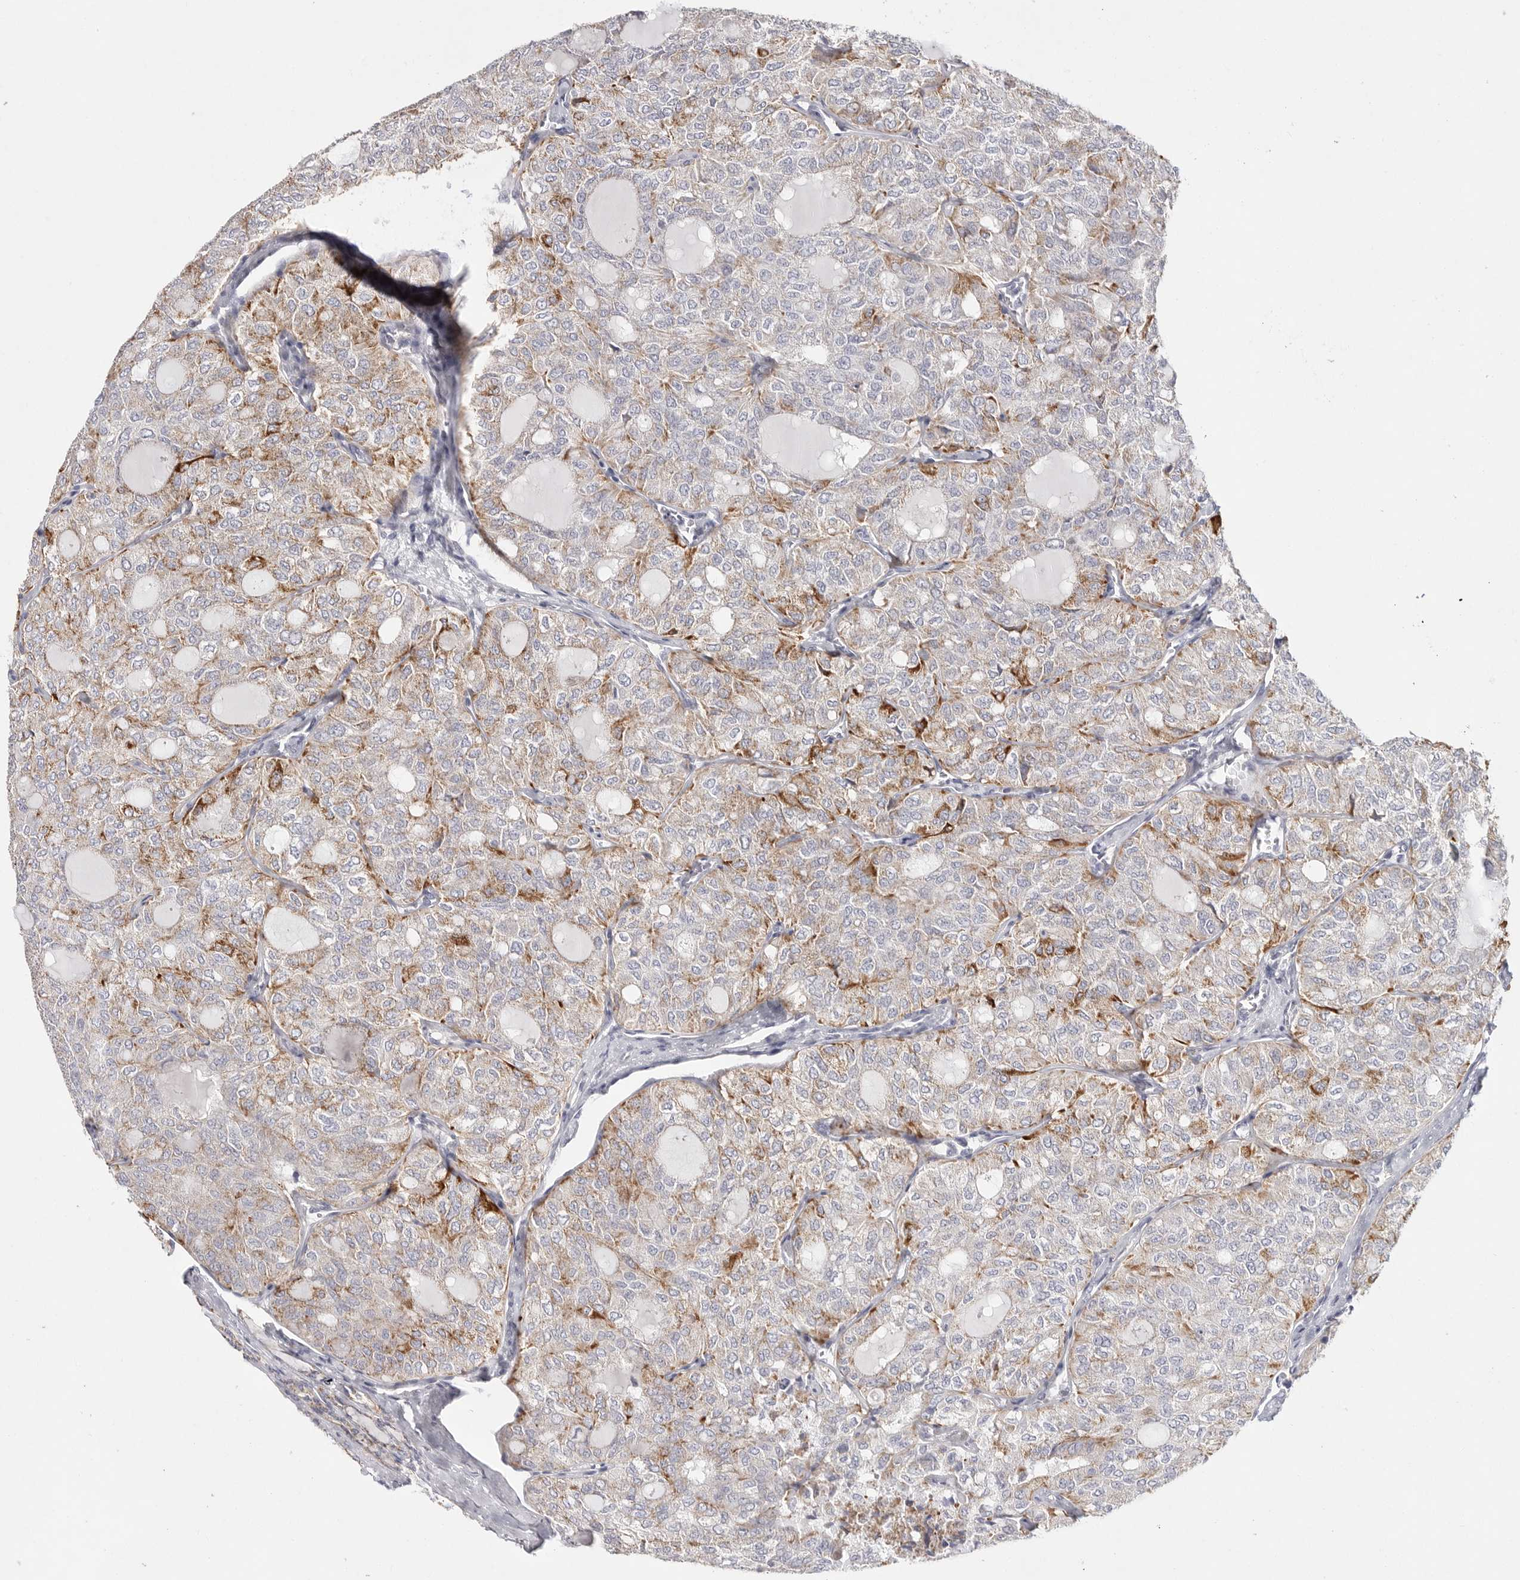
{"staining": {"intensity": "moderate", "quantity": "25%-75%", "location": "cytoplasmic/membranous"}, "tissue": "thyroid cancer", "cell_type": "Tumor cells", "image_type": "cancer", "snomed": [{"axis": "morphology", "description": "Follicular adenoma carcinoma, NOS"}, {"axis": "topography", "description": "Thyroid gland"}], "caption": "DAB (3,3'-diaminobenzidine) immunohistochemical staining of human thyroid cancer displays moderate cytoplasmic/membranous protein expression in about 25%-75% of tumor cells. (IHC, brightfield microscopy, high magnification).", "gene": "ELP3", "patient": {"sex": "male", "age": 75}}